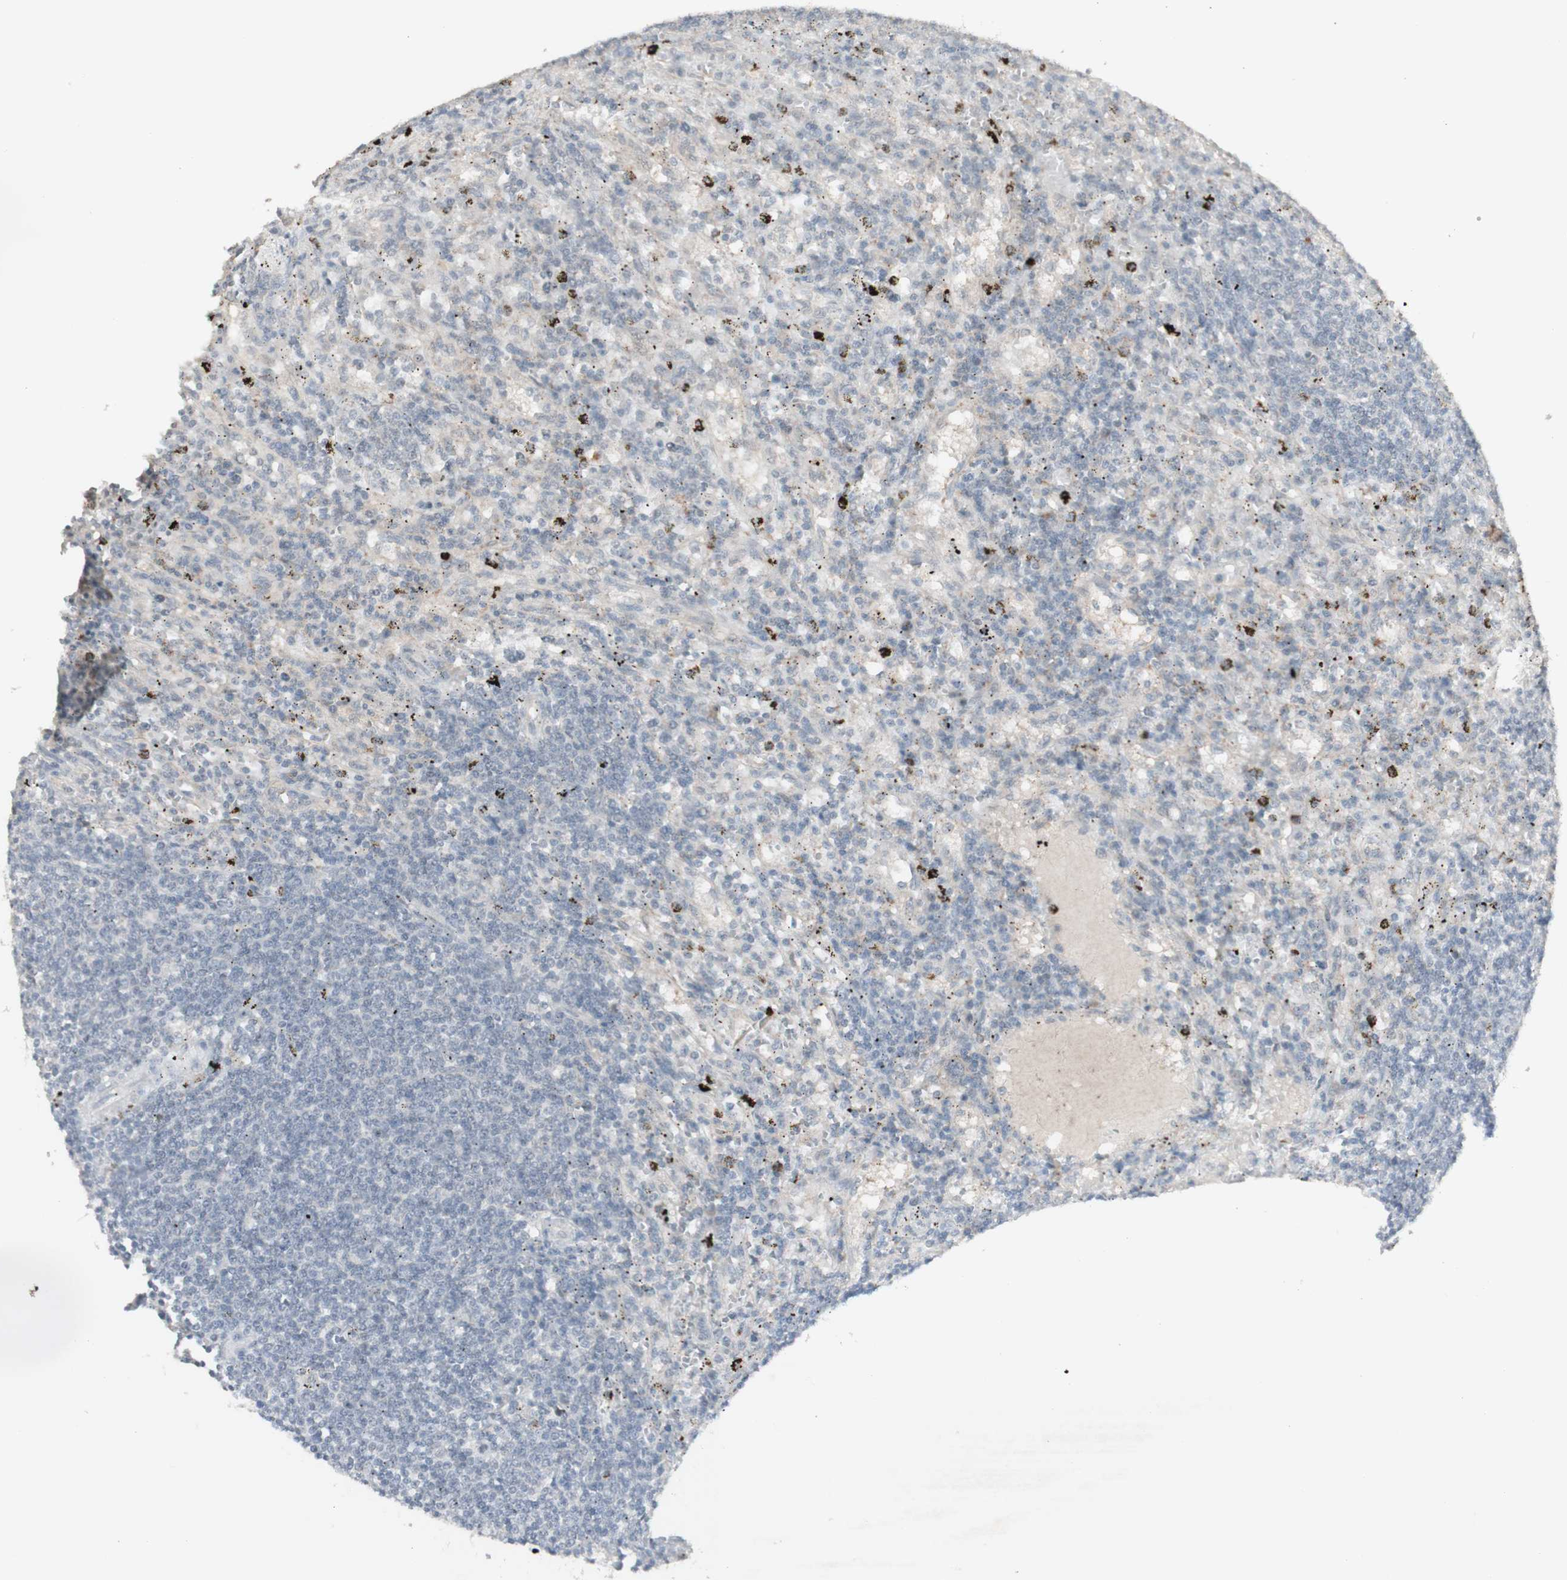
{"staining": {"intensity": "negative", "quantity": "none", "location": "none"}, "tissue": "lymphoma", "cell_type": "Tumor cells", "image_type": "cancer", "snomed": [{"axis": "morphology", "description": "Malignant lymphoma, non-Hodgkin's type, Low grade"}, {"axis": "topography", "description": "Spleen"}], "caption": "Human lymphoma stained for a protein using immunohistochemistry (IHC) displays no staining in tumor cells.", "gene": "C1orf116", "patient": {"sex": "male", "age": 76}}